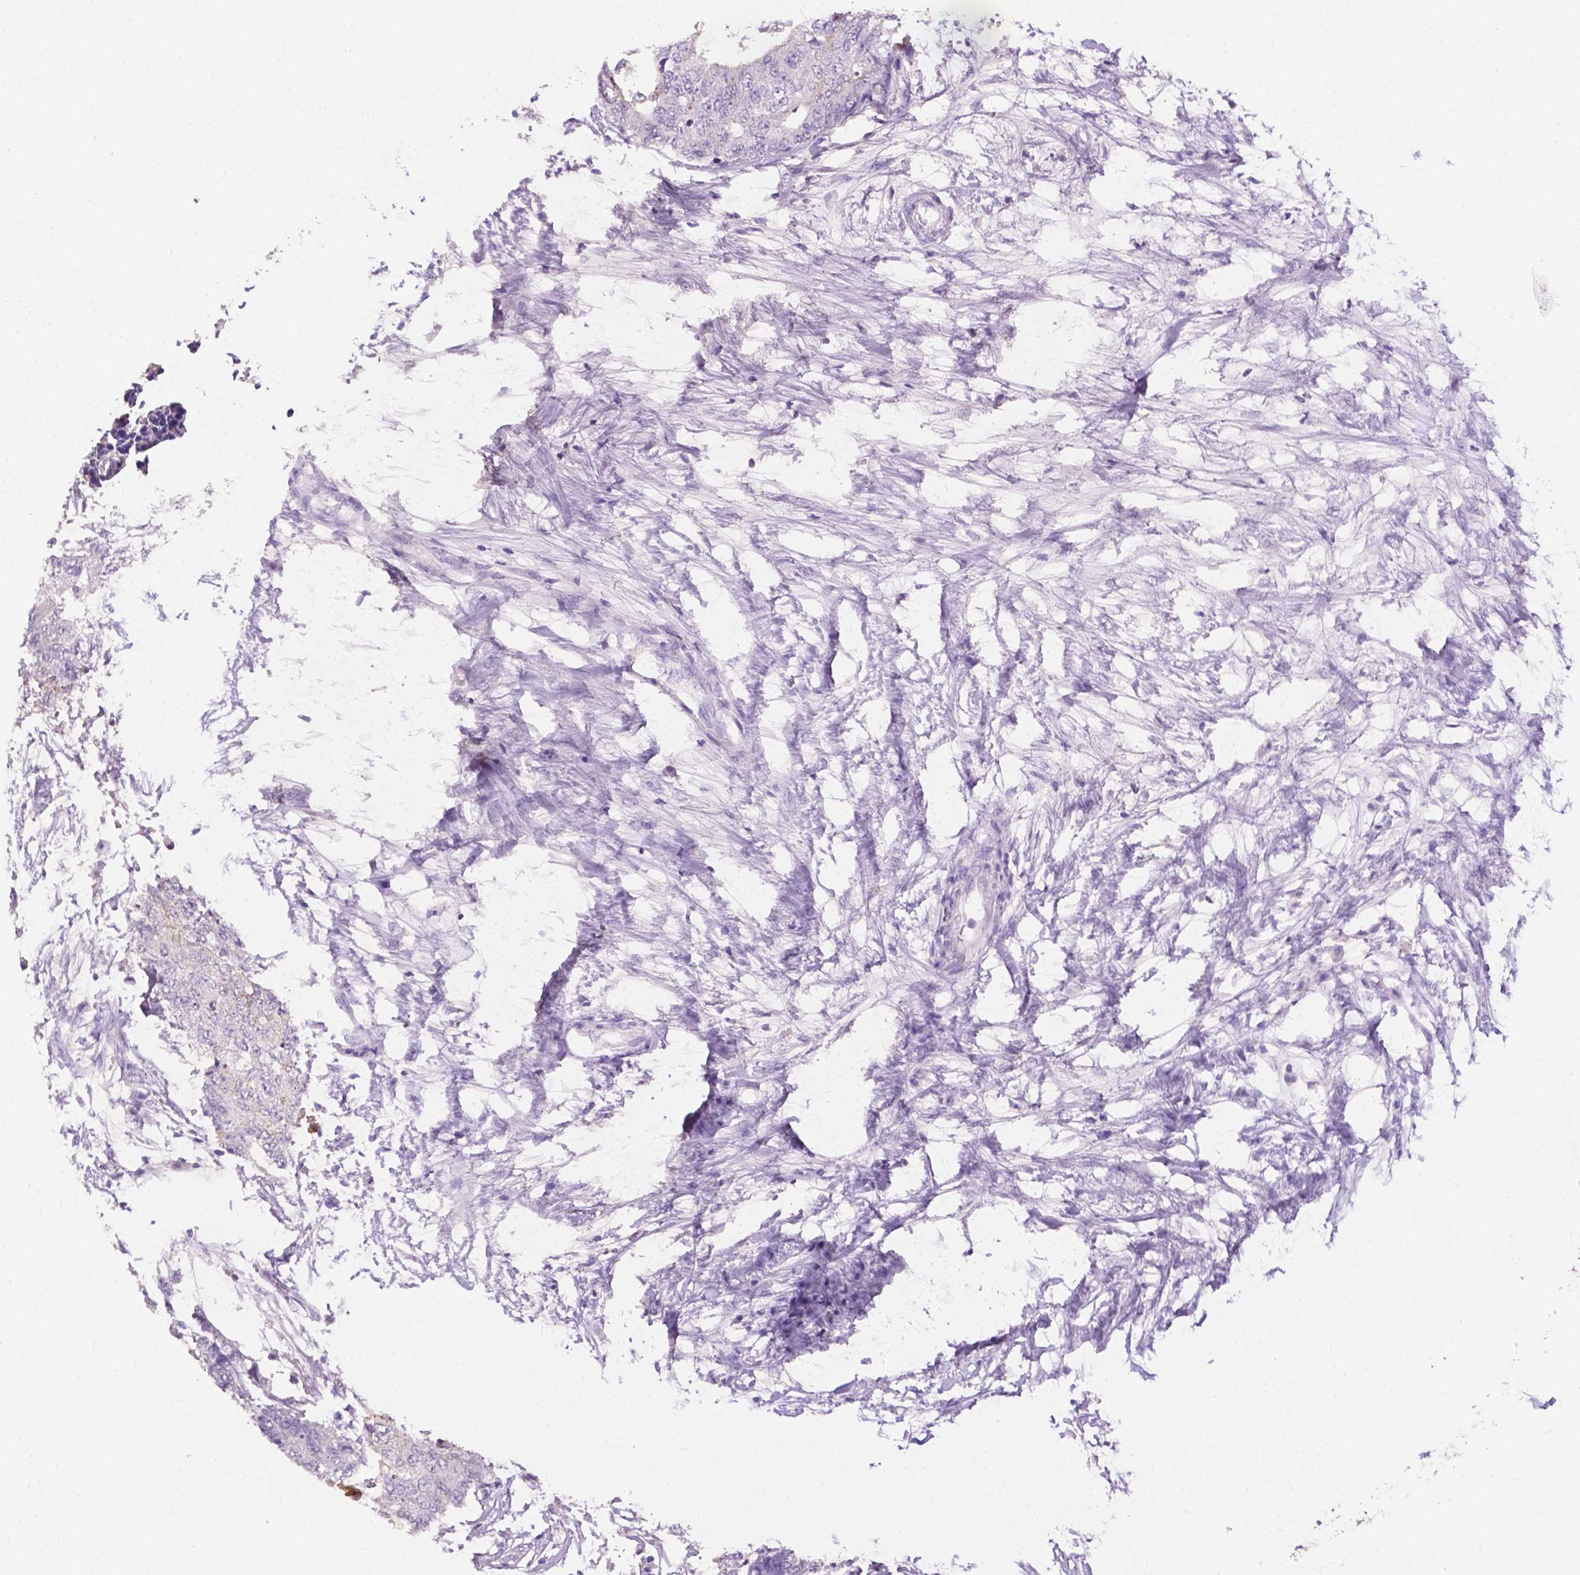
{"staining": {"intensity": "negative", "quantity": "none", "location": "none"}, "tissue": "colorectal cancer", "cell_type": "Tumor cells", "image_type": "cancer", "snomed": [{"axis": "morphology", "description": "Adenocarcinoma, NOS"}, {"axis": "topography", "description": "Colon"}], "caption": "Human adenocarcinoma (colorectal) stained for a protein using immunohistochemistry displays no positivity in tumor cells.", "gene": "TACSTD2", "patient": {"sex": "female", "age": 48}}